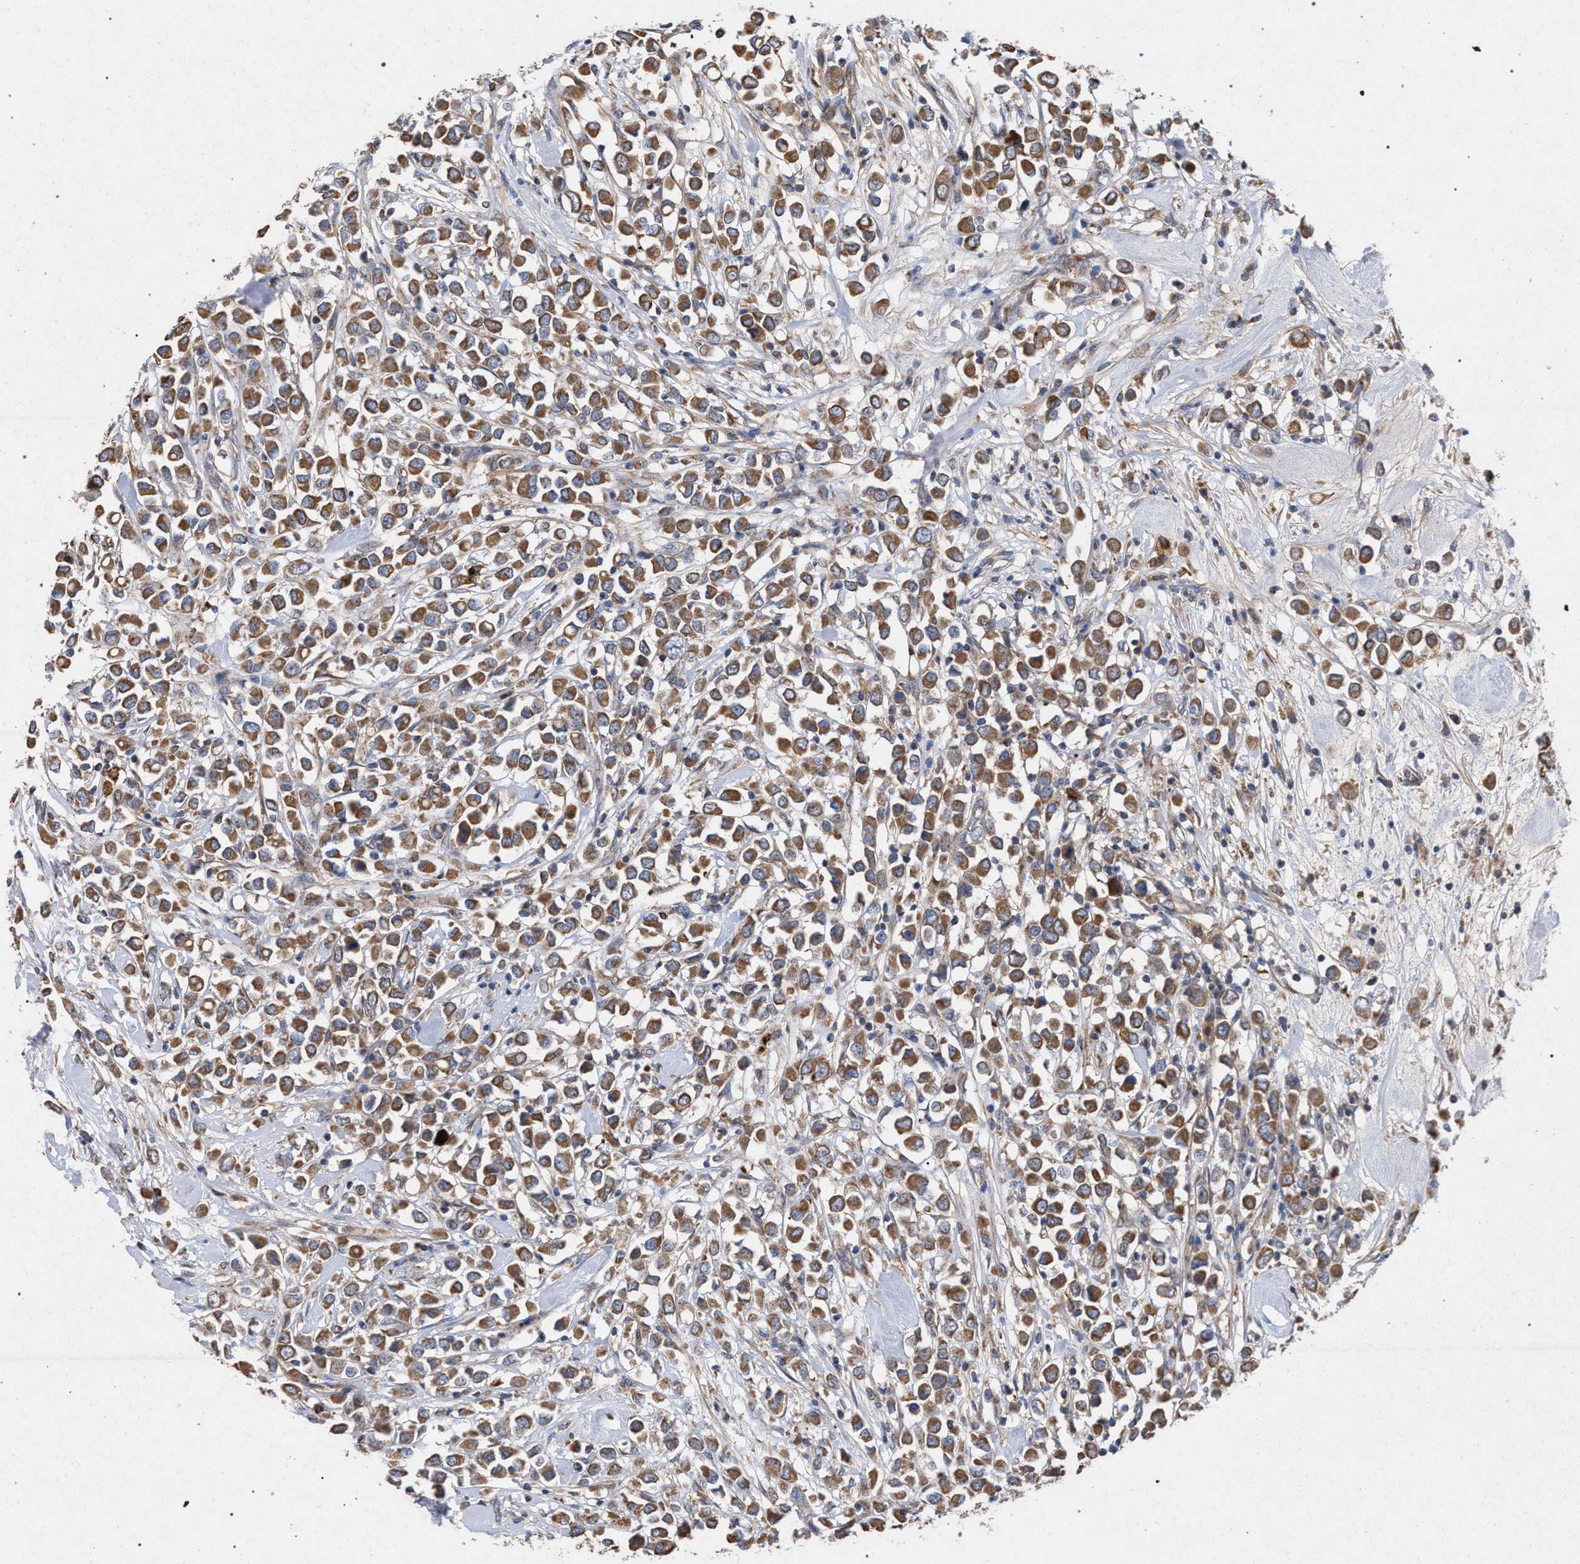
{"staining": {"intensity": "moderate", "quantity": ">75%", "location": "cytoplasmic/membranous"}, "tissue": "breast cancer", "cell_type": "Tumor cells", "image_type": "cancer", "snomed": [{"axis": "morphology", "description": "Duct carcinoma"}, {"axis": "topography", "description": "Breast"}], "caption": "Moderate cytoplasmic/membranous positivity is present in approximately >75% of tumor cells in invasive ductal carcinoma (breast).", "gene": "BCL2L12", "patient": {"sex": "female", "age": 61}}